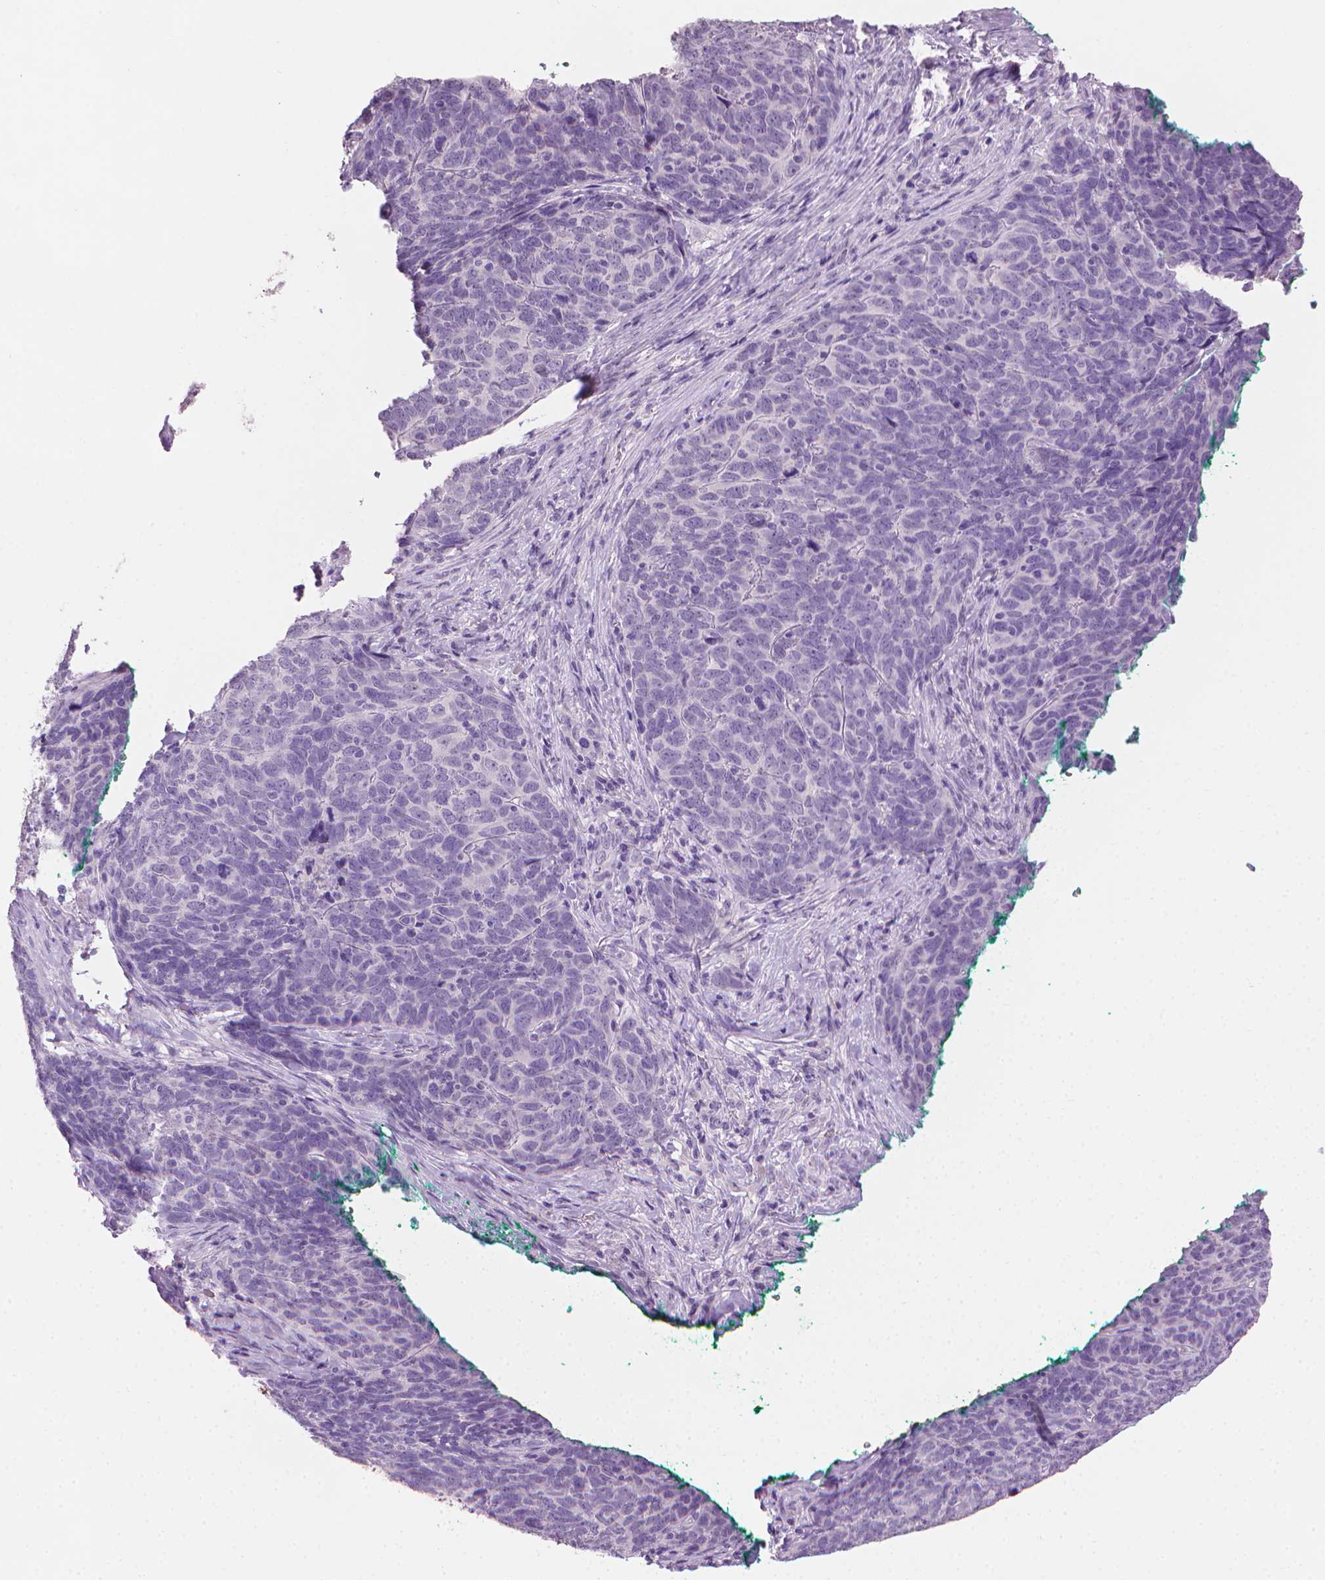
{"staining": {"intensity": "negative", "quantity": "none", "location": "none"}, "tissue": "skin cancer", "cell_type": "Tumor cells", "image_type": "cancer", "snomed": [{"axis": "morphology", "description": "Squamous cell carcinoma, NOS"}, {"axis": "topography", "description": "Skin"}, {"axis": "topography", "description": "Anal"}], "caption": "This image is of skin cancer (squamous cell carcinoma) stained with immunohistochemistry to label a protein in brown with the nuclei are counter-stained blue. There is no expression in tumor cells.", "gene": "MLANA", "patient": {"sex": "female", "age": 51}}